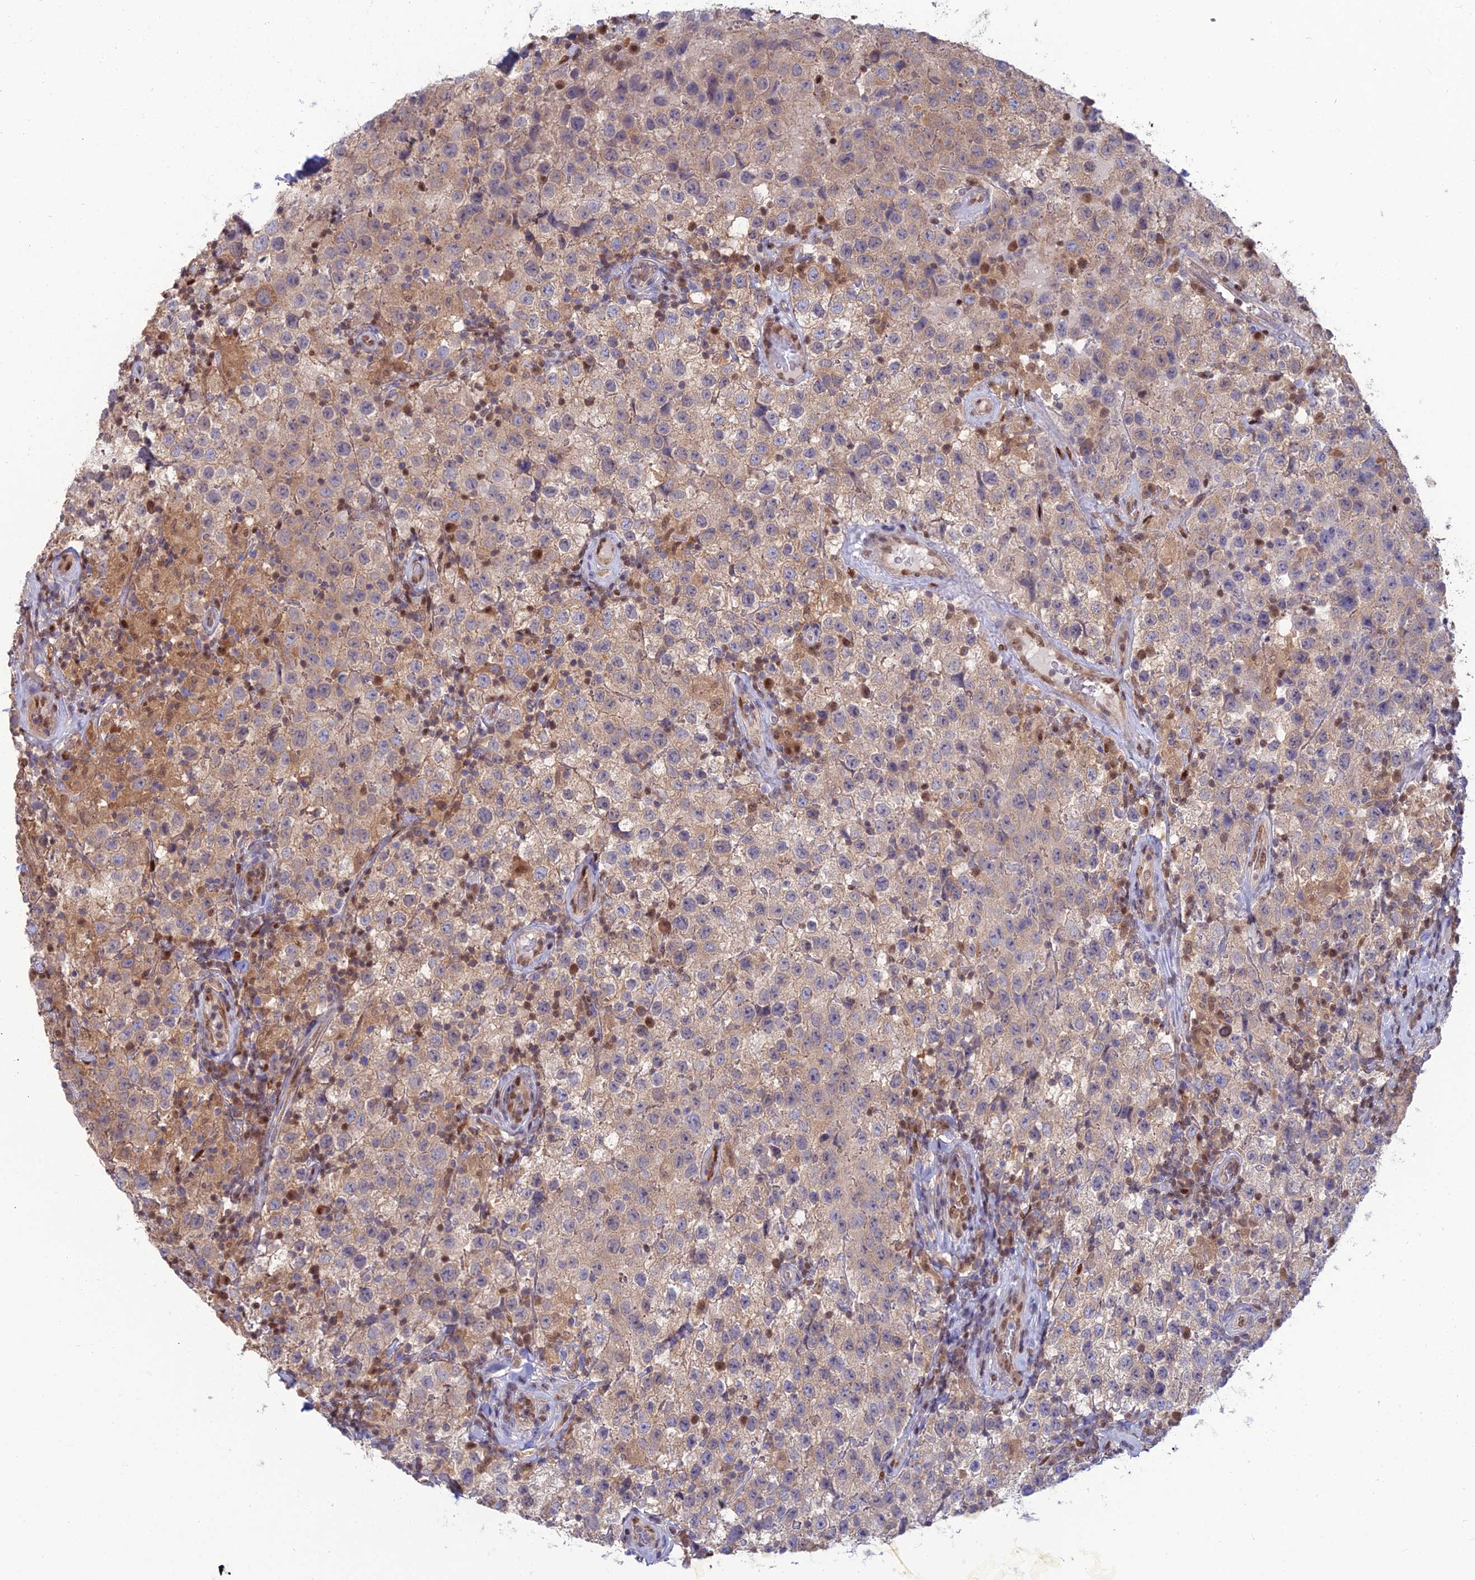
{"staining": {"intensity": "weak", "quantity": "25%-75%", "location": "cytoplasmic/membranous"}, "tissue": "testis cancer", "cell_type": "Tumor cells", "image_type": "cancer", "snomed": [{"axis": "morphology", "description": "Seminoma, NOS"}, {"axis": "morphology", "description": "Carcinoma, Embryonal, NOS"}, {"axis": "topography", "description": "Testis"}], "caption": "A photomicrograph showing weak cytoplasmic/membranous positivity in about 25%-75% of tumor cells in testis seminoma, as visualized by brown immunohistochemical staining.", "gene": "DNPEP", "patient": {"sex": "male", "age": 41}}